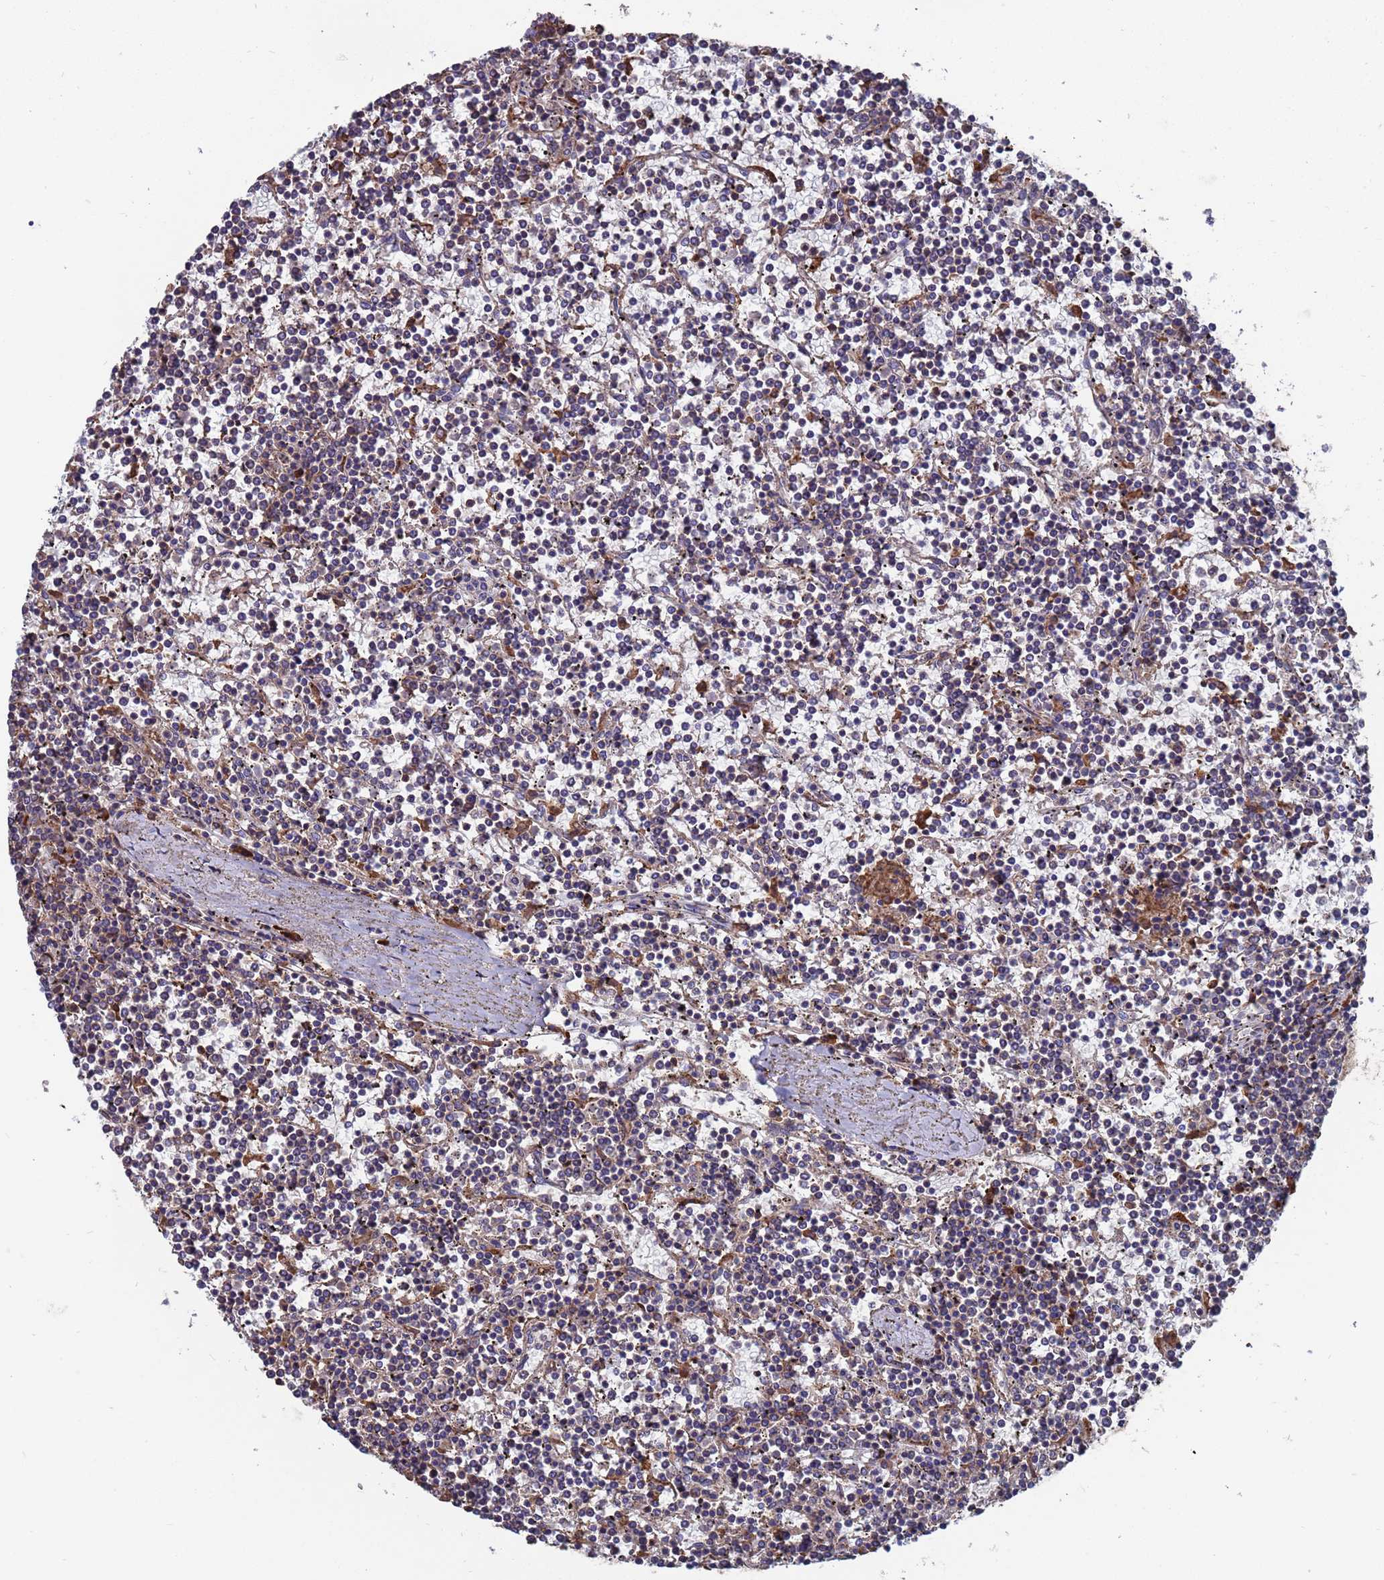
{"staining": {"intensity": "weak", "quantity": "<25%", "location": "cytoplasmic/membranous"}, "tissue": "lymphoma", "cell_type": "Tumor cells", "image_type": "cancer", "snomed": [{"axis": "morphology", "description": "Malignant lymphoma, non-Hodgkin's type, Low grade"}, {"axis": "topography", "description": "Spleen"}], "caption": "Protein analysis of lymphoma reveals no significant staining in tumor cells.", "gene": "PYCR1", "patient": {"sex": "female", "age": 19}}